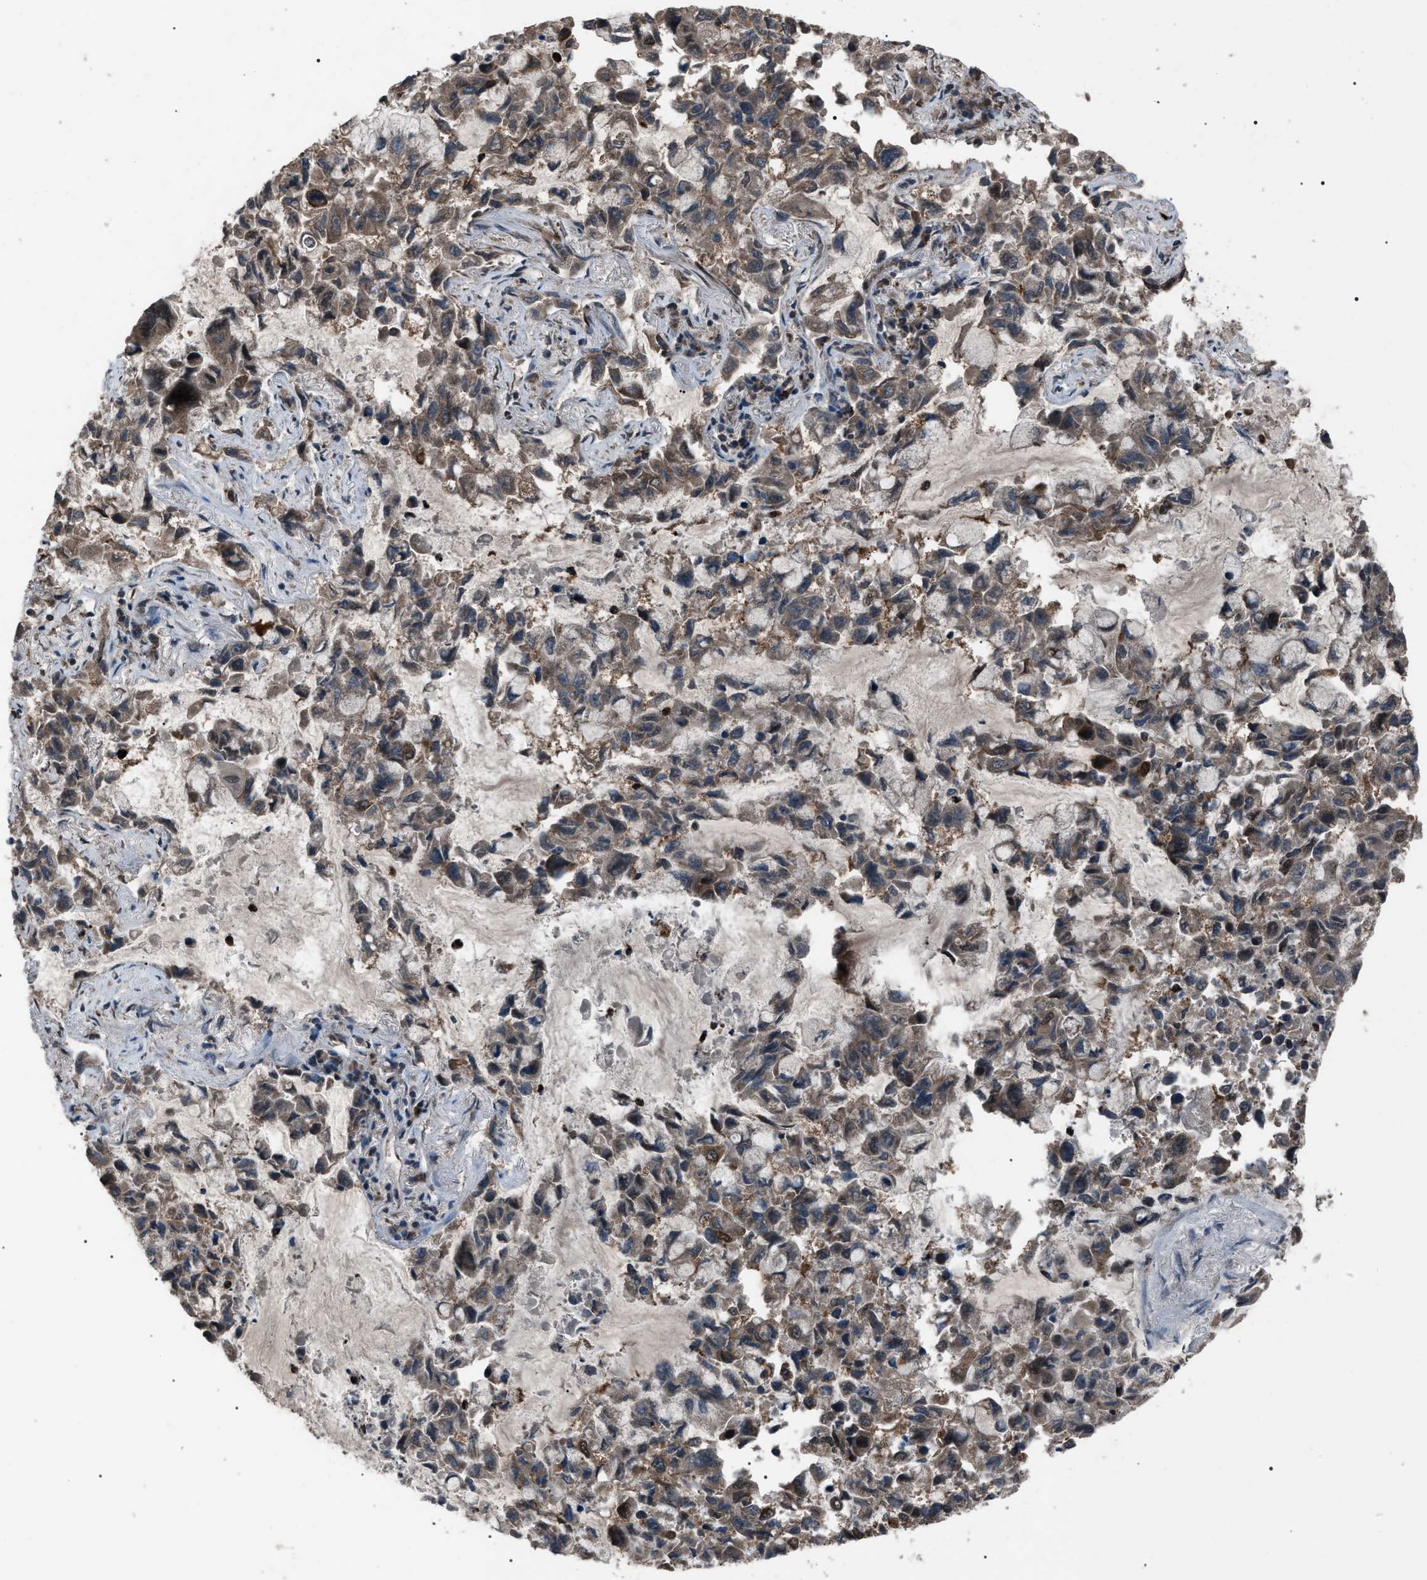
{"staining": {"intensity": "moderate", "quantity": ">75%", "location": "cytoplasmic/membranous"}, "tissue": "lung cancer", "cell_type": "Tumor cells", "image_type": "cancer", "snomed": [{"axis": "morphology", "description": "Adenocarcinoma, NOS"}, {"axis": "topography", "description": "Lung"}], "caption": "The photomicrograph demonstrates staining of lung cancer, revealing moderate cytoplasmic/membranous protein expression (brown color) within tumor cells.", "gene": "ZFAND2A", "patient": {"sex": "male", "age": 64}}